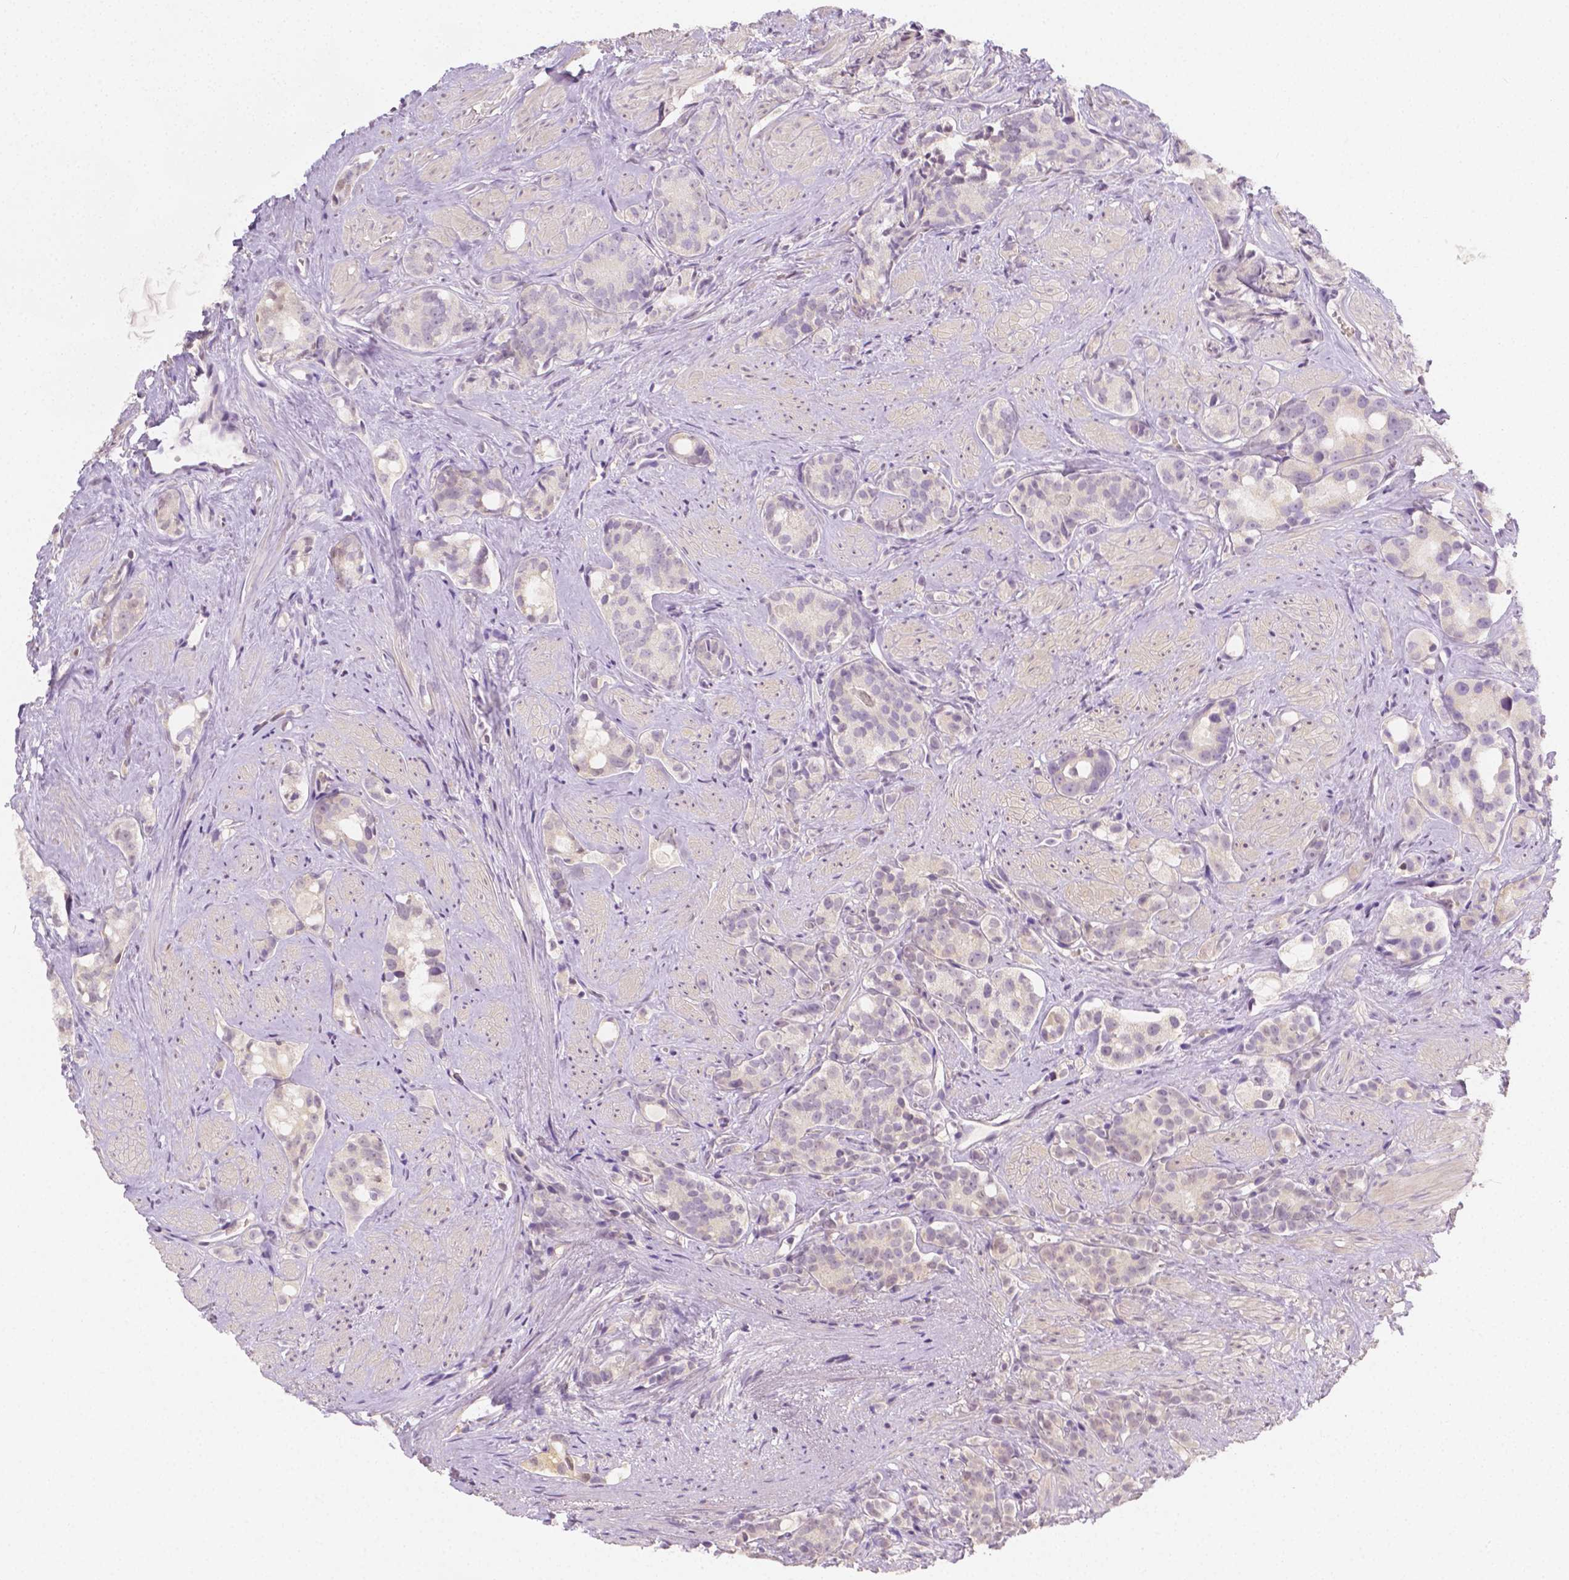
{"staining": {"intensity": "negative", "quantity": "none", "location": "none"}, "tissue": "prostate cancer", "cell_type": "Tumor cells", "image_type": "cancer", "snomed": [{"axis": "morphology", "description": "Adenocarcinoma, High grade"}, {"axis": "topography", "description": "Prostate"}], "caption": "Tumor cells are negative for protein expression in human prostate adenocarcinoma (high-grade). (DAB (3,3'-diaminobenzidine) IHC visualized using brightfield microscopy, high magnification).", "gene": "SGTB", "patient": {"sex": "male", "age": 75}}